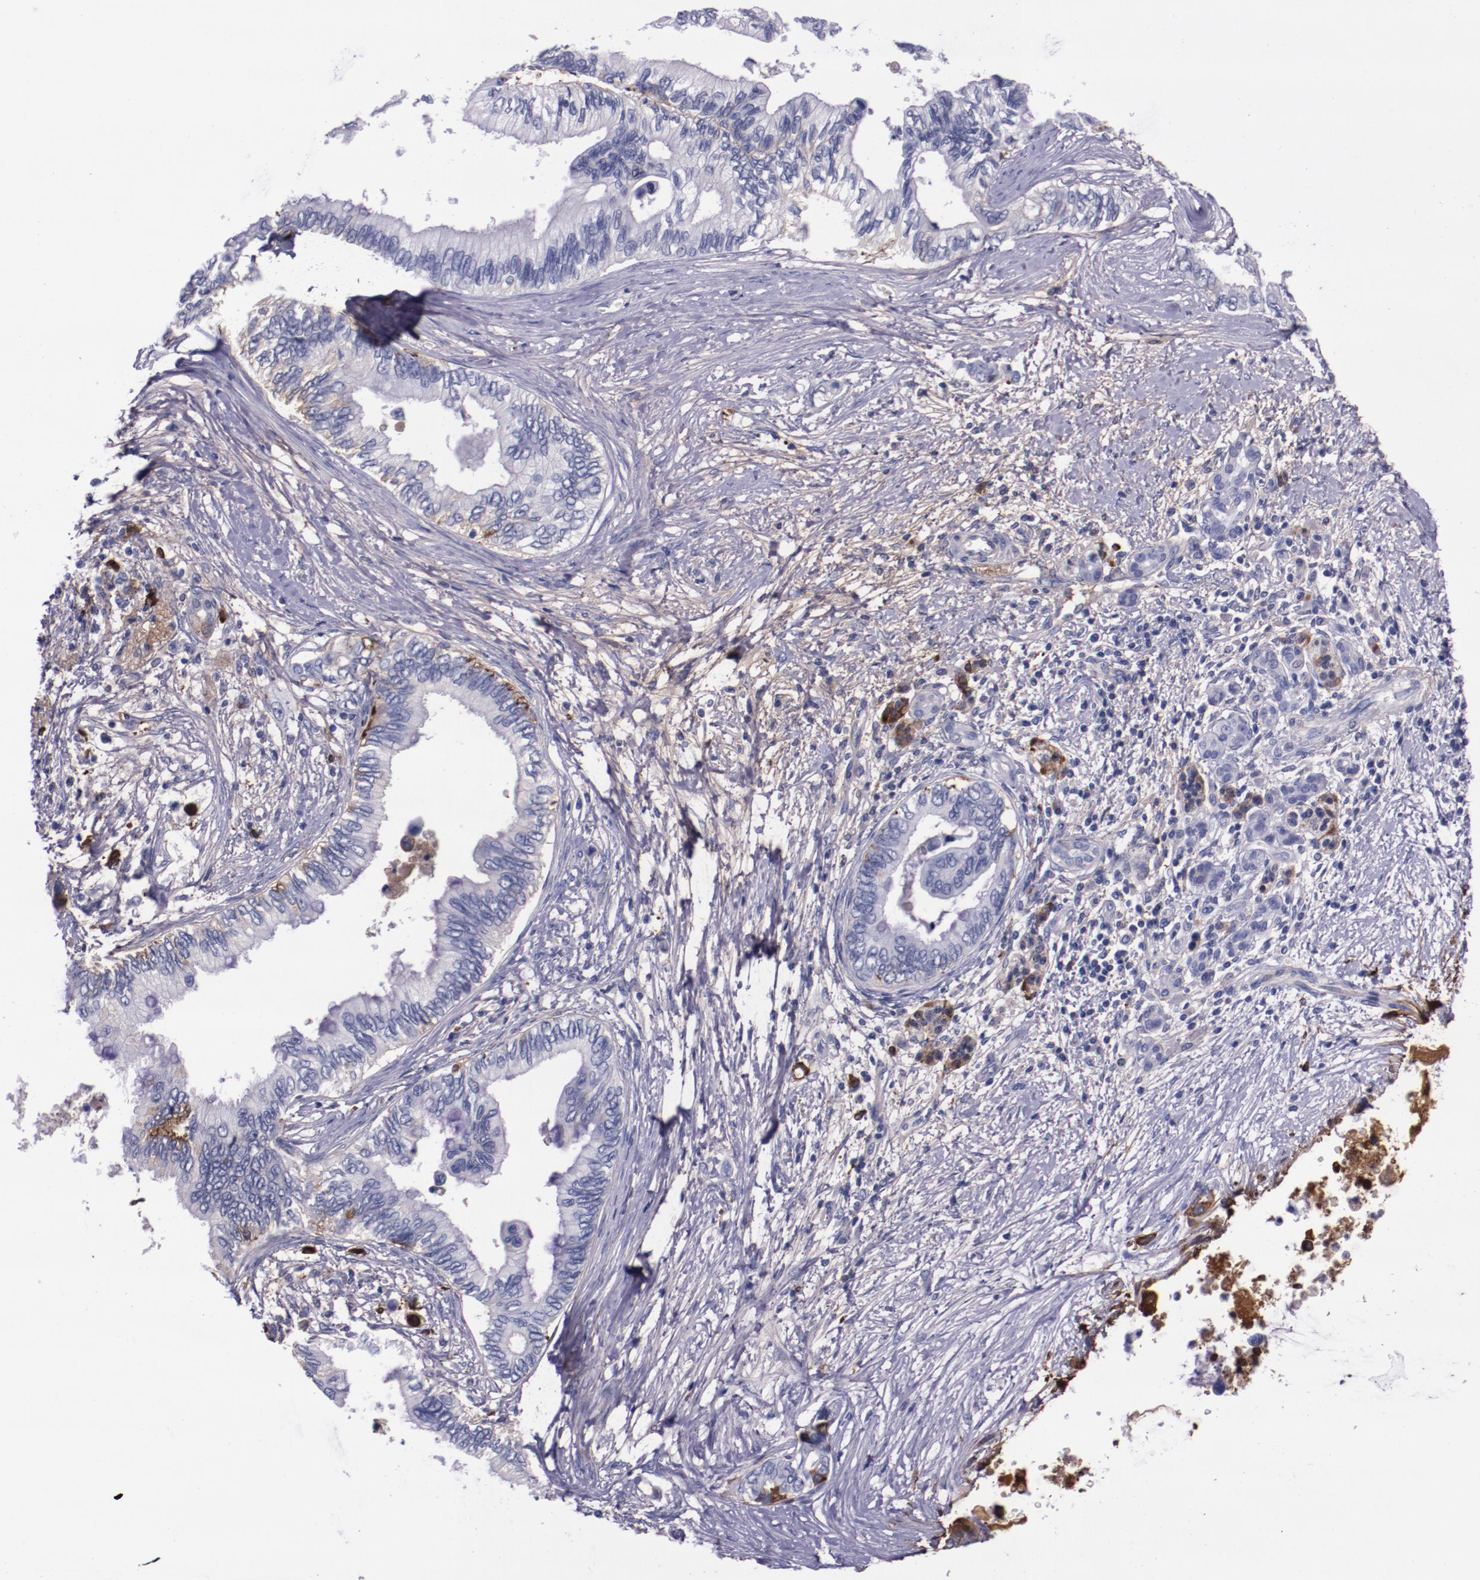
{"staining": {"intensity": "negative", "quantity": "none", "location": "none"}, "tissue": "pancreatic cancer", "cell_type": "Tumor cells", "image_type": "cancer", "snomed": [{"axis": "morphology", "description": "Adenocarcinoma, NOS"}, {"axis": "topography", "description": "Pancreas"}], "caption": "High magnification brightfield microscopy of pancreatic adenocarcinoma stained with DAB (brown) and counterstained with hematoxylin (blue): tumor cells show no significant positivity.", "gene": "APOH", "patient": {"sex": "female", "age": 66}}